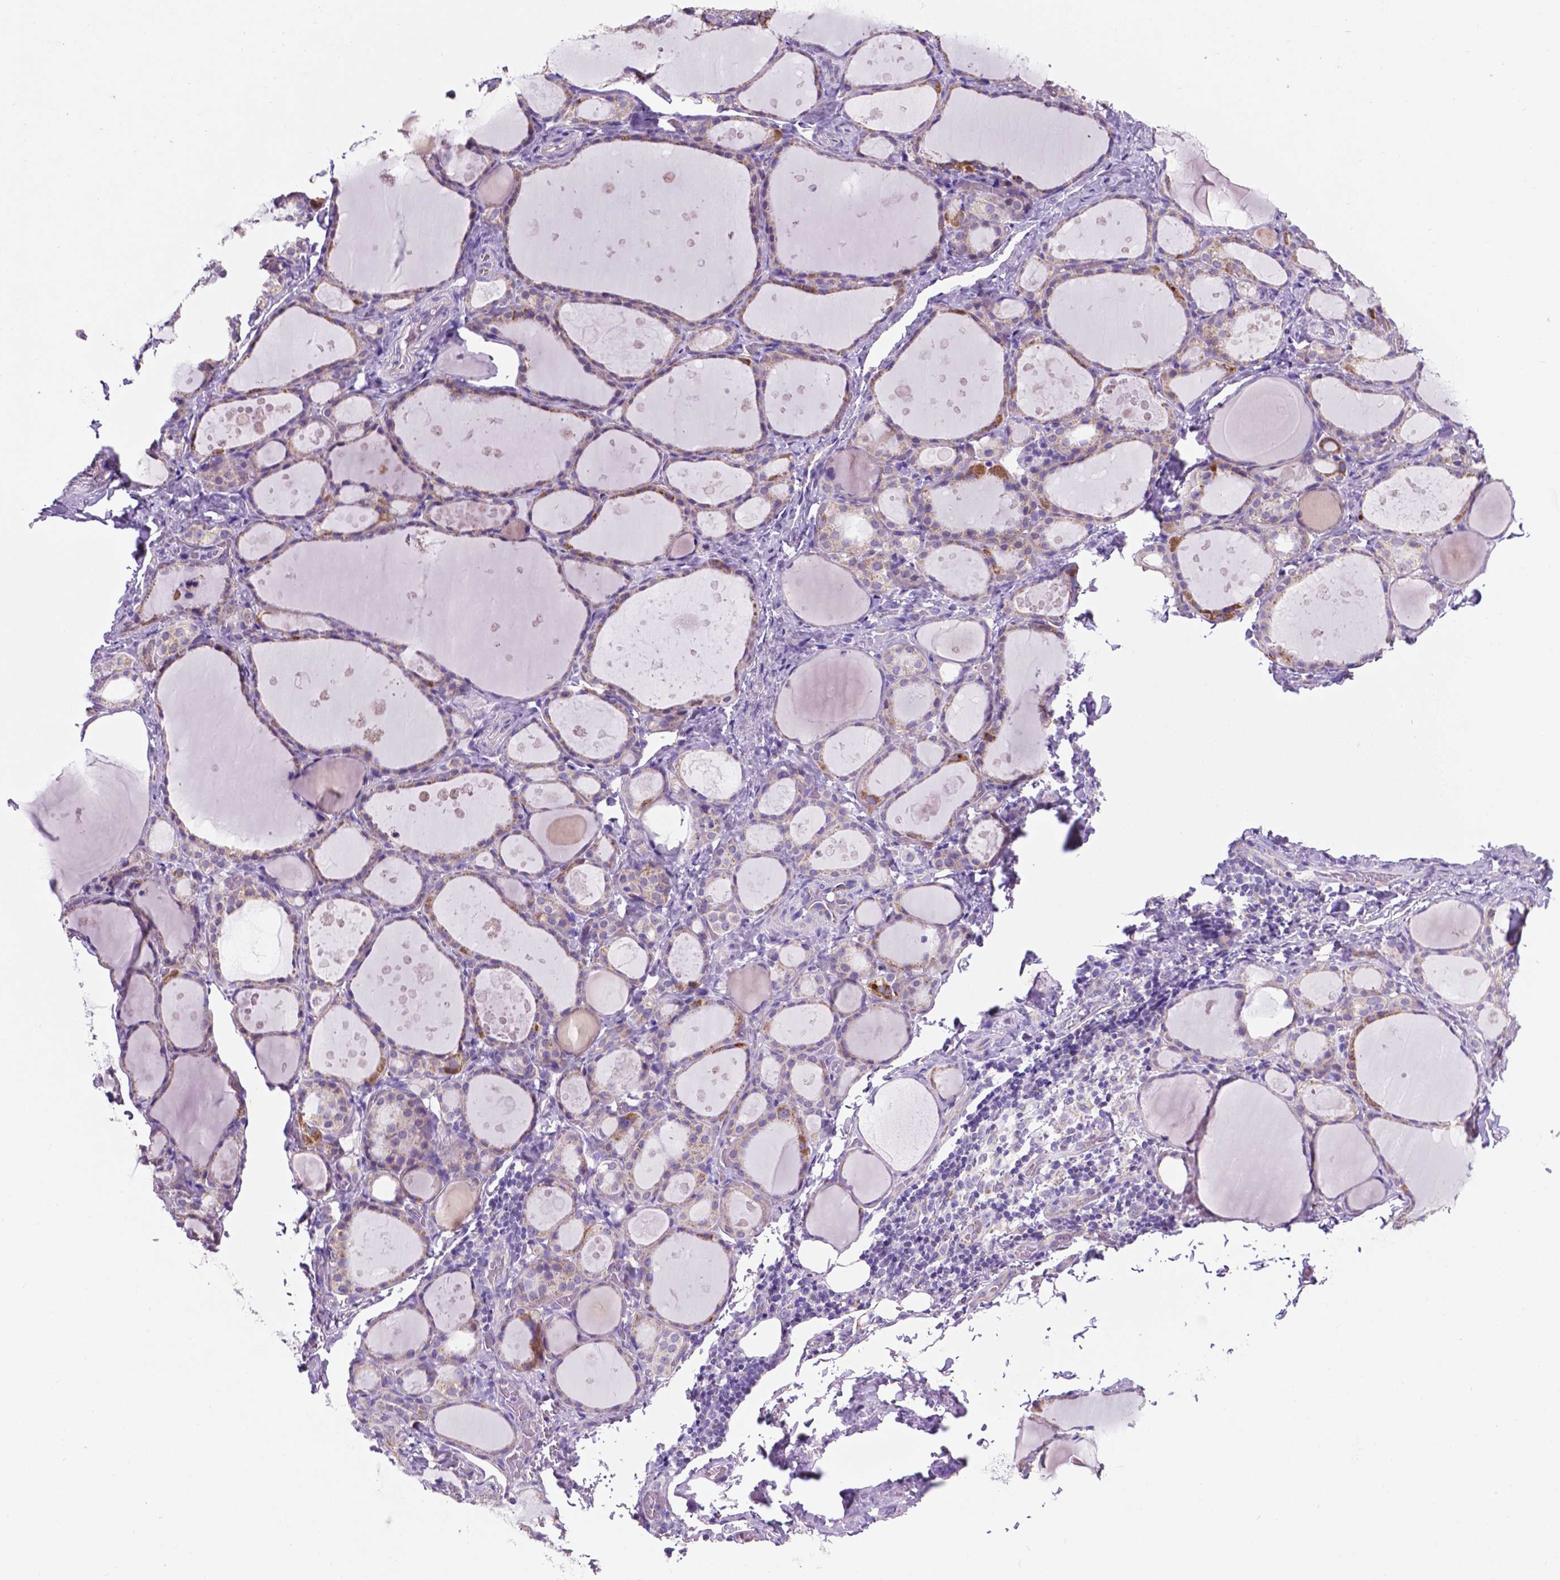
{"staining": {"intensity": "weak", "quantity": "25%-75%", "location": "cytoplasmic/membranous"}, "tissue": "thyroid gland", "cell_type": "Glandular cells", "image_type": "normal", "snomed": [{"axis": "morphology", "description": "Normal tissue, NOS"}, {"axis": "topography", "description": "Thyroid gland"}], "caption": "Immunohistochemistry (IHC) of normal human thyroid gland reveals low levels of weak cytoplasmic/membranous staining in approximately 25%-75% of glandular cells. The protein is shown in brown color, while the nuclei are stained blue.", "gene": "TMEM121B", "patient": {"sex": "male", "age": 68}}